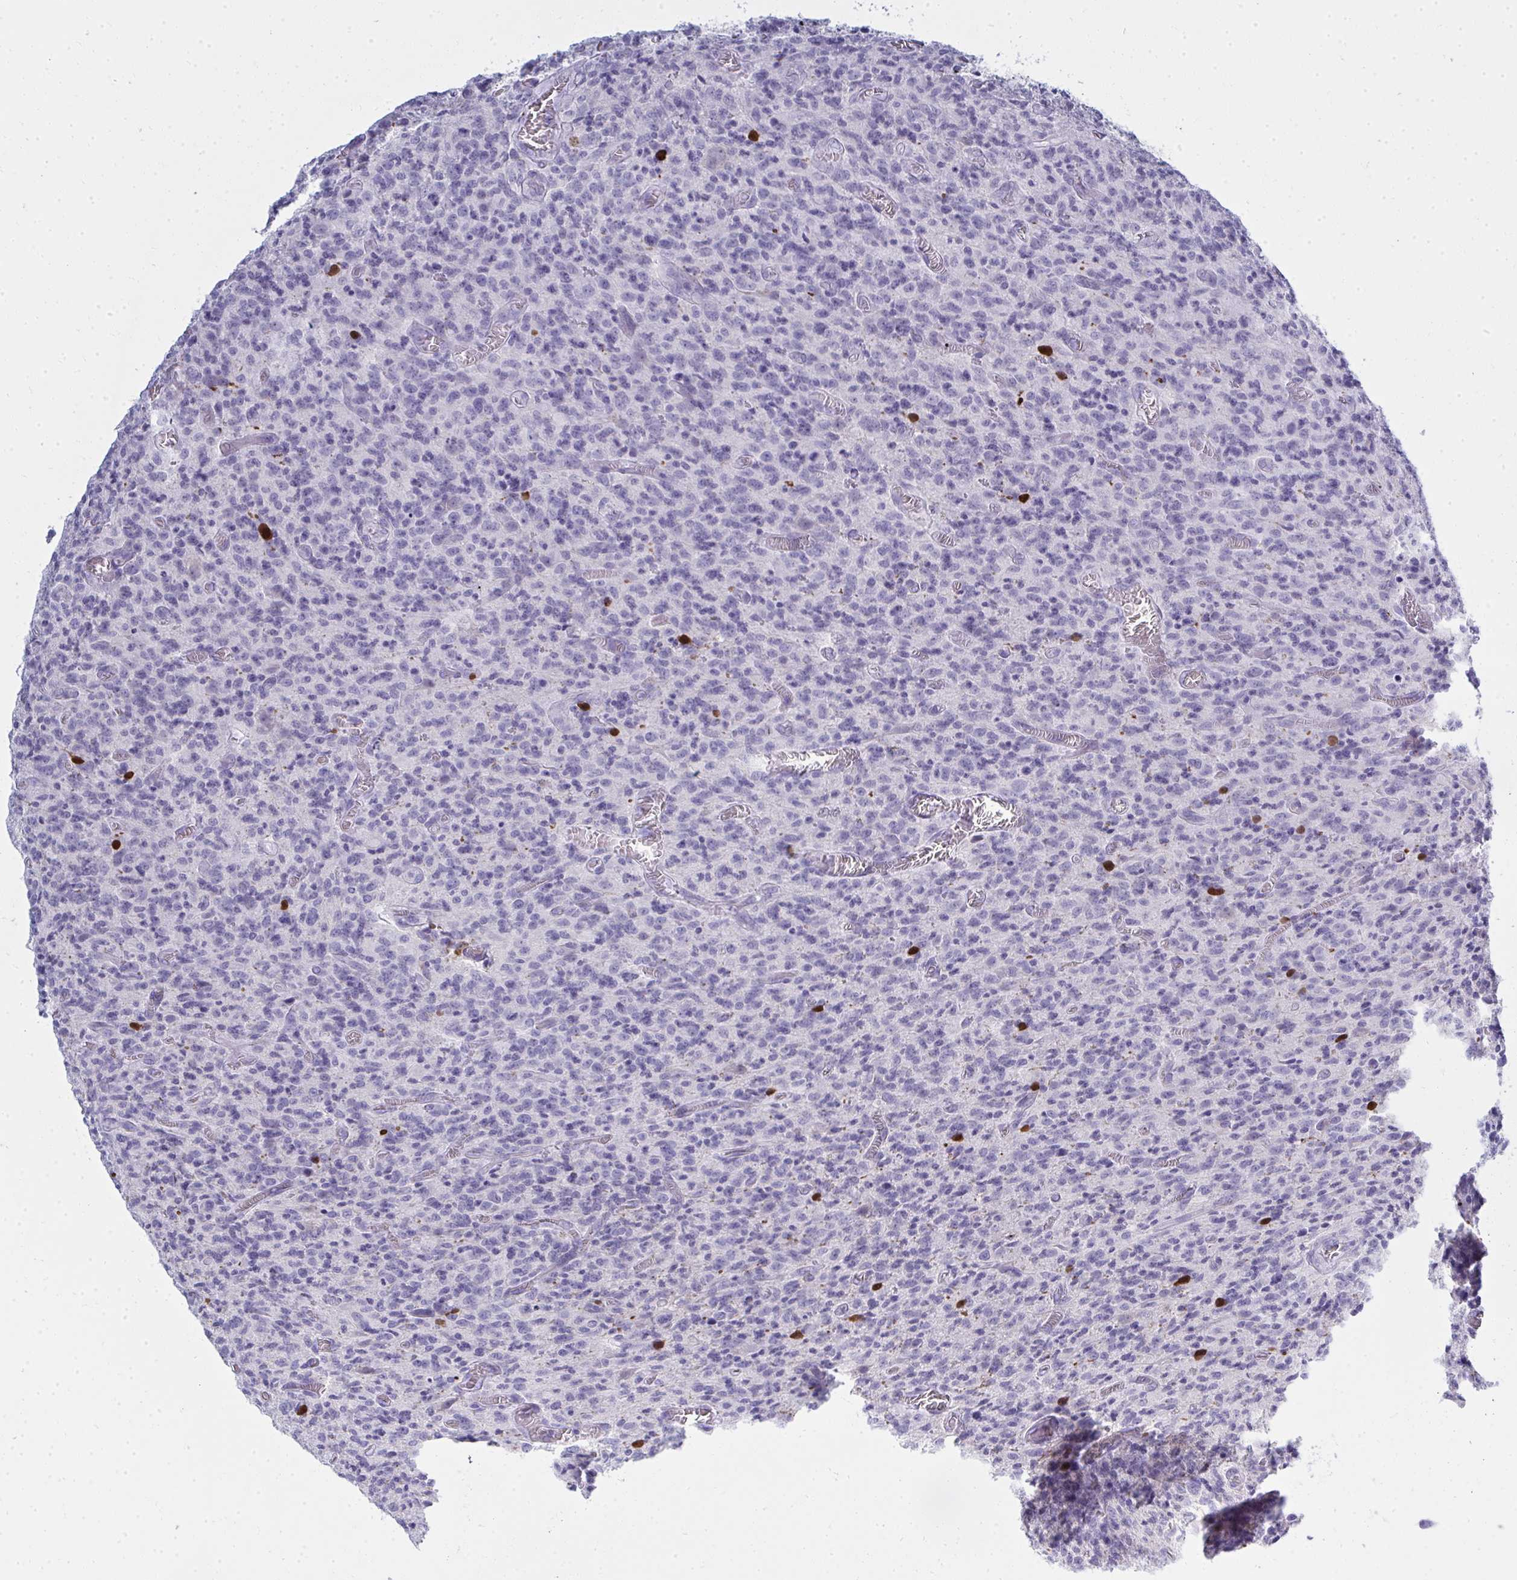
{"staining": {"intensity": "negative", "quantity": "none", "location": "none"}, "tissue": "glioma", "cell_type": "Tumor cells", "image_type": "cancer", "snomed": [{"axis": "morphology", "description": "Glioma, malignant, High grade"}, {"axis": "topography", "description": "Brain"}], "caption": "High power microscopy image of an IHC micrograph of malignant high-grade glioma, revealing no significant positivity in tumor cells.", "gene": "QDPR", "patient": {"sex": "male", "age": 76}}